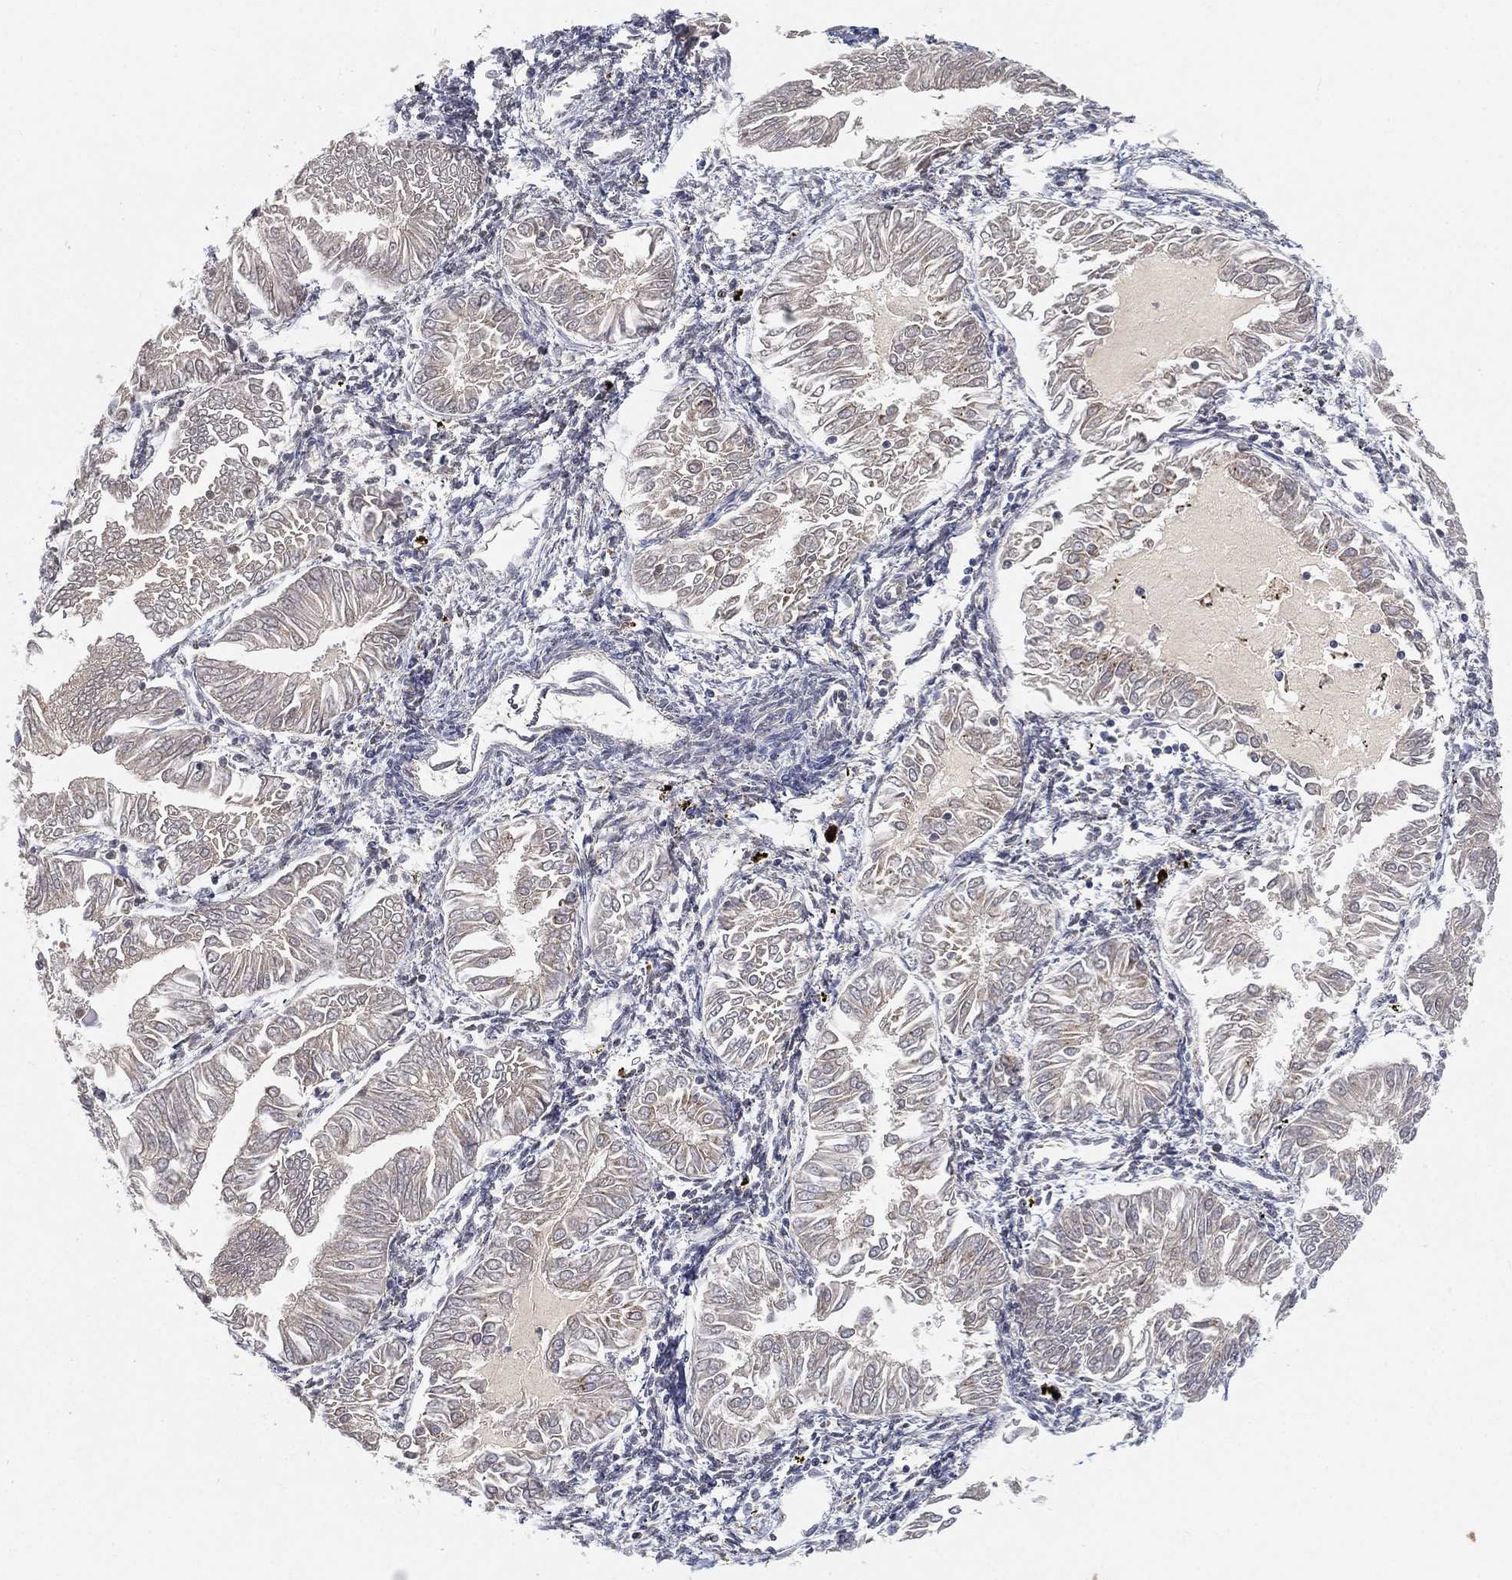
{"staining": {"intensity": "negative", "quantity": "none", "location": "none"}, "tissue": "endometrial cancer", "cell_type": "Tumor cells", "image_type": "cancer", "snomed": [{"axis": "morphology", "description": "Adenocarcinoma, NOS"}, {"axis": "topography", "description": "Endometrium"}], "caption": "This is a photomicrograph of IHC staining of endometrial cancer, which shows no expression in tumor cells.", "gene": "CTSL", "patient": {"sex": "female", "age": 53}}